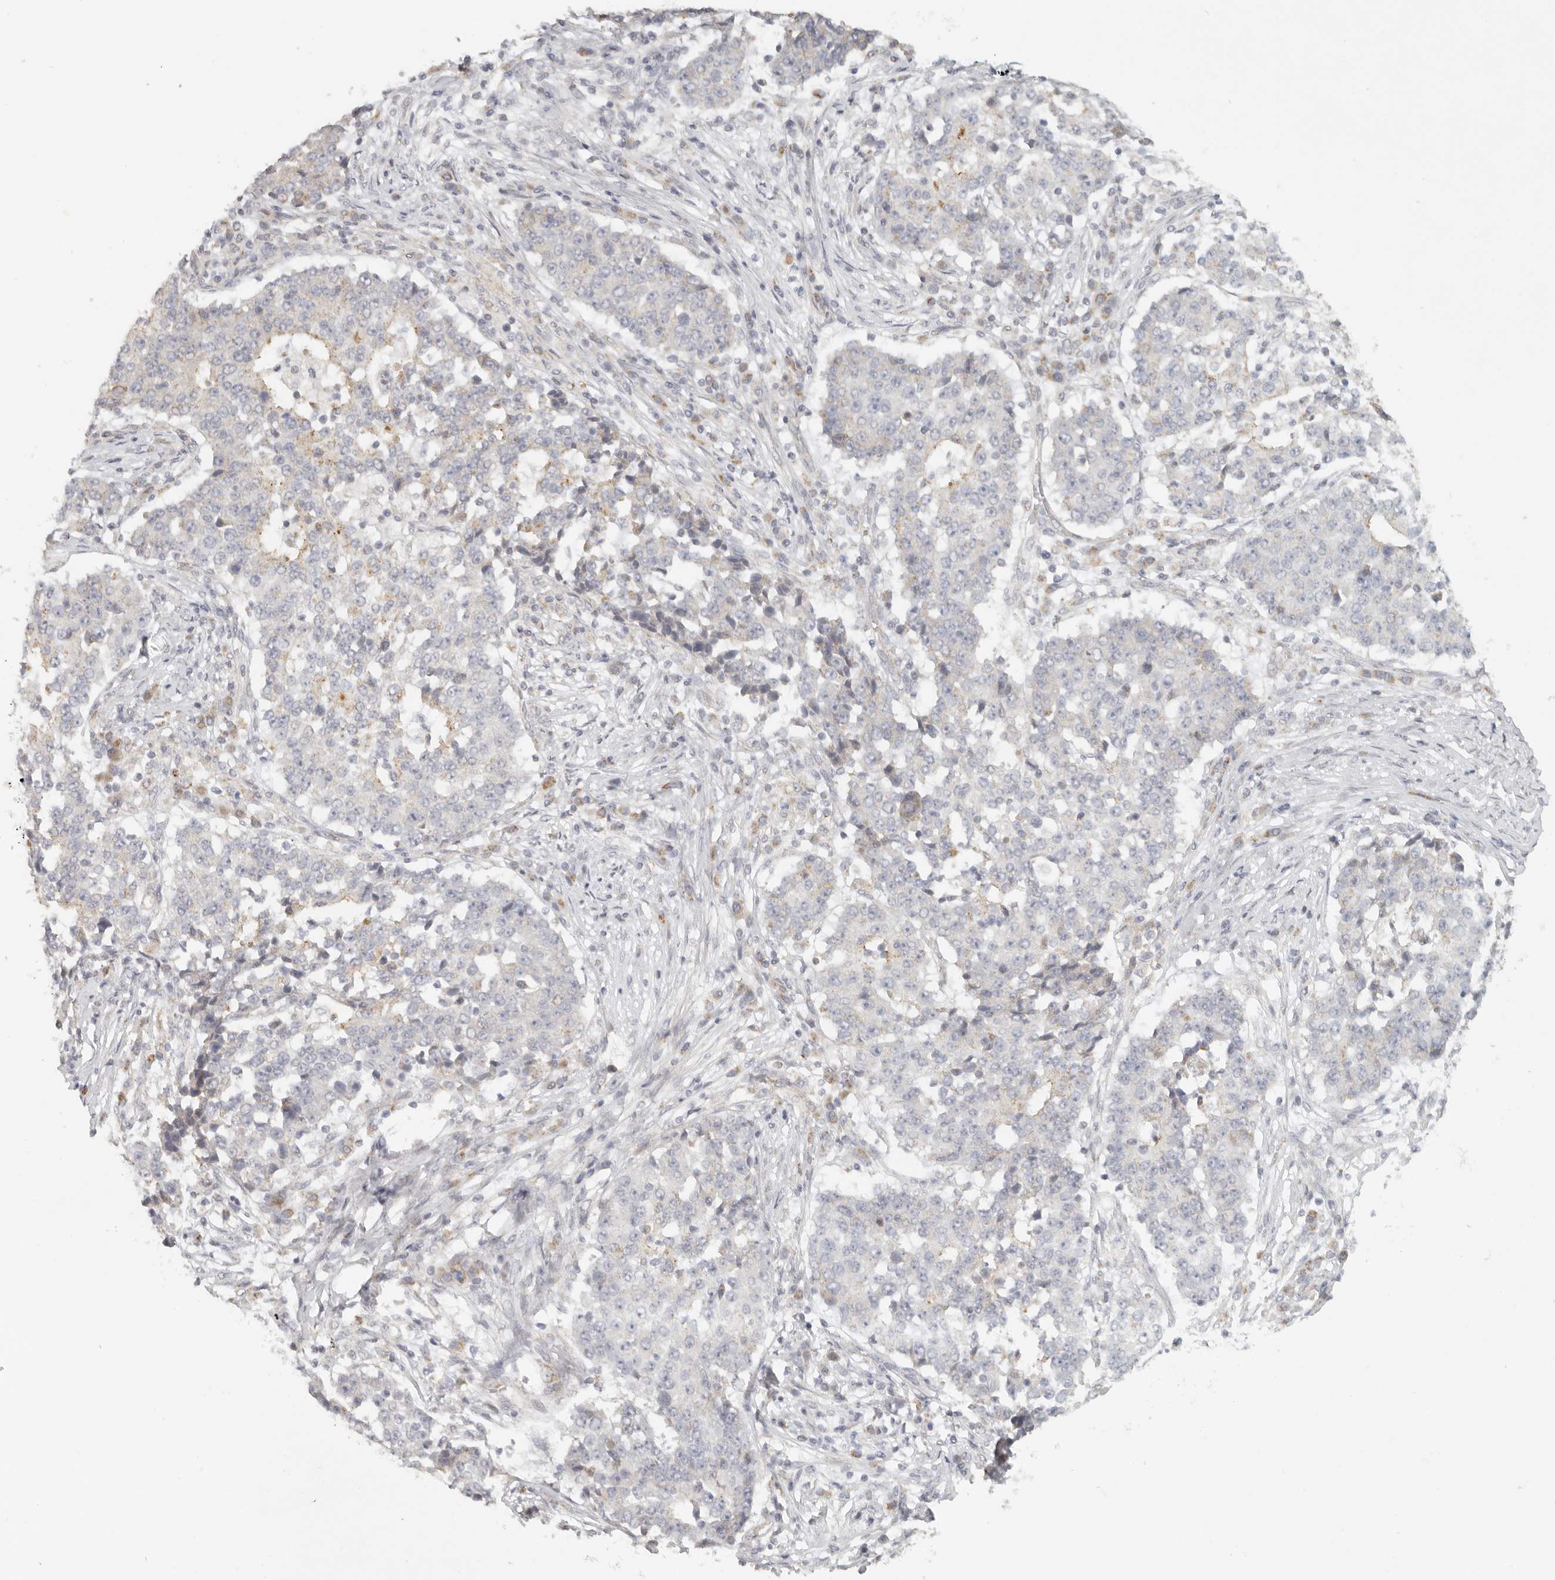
{"staining": {"intensity": "negative", "quantity": "none", "location": "none"}, "tissue": "stomach cancer", "cell_type": "Tumor cells", "image_type": "cancer", "snomed": [{"axis": "morphology", "description": "Adenocarcinoma, NOS"}, {"axis": "topography", "description": "Stomach"}], "caption": "An image of human stomach cancer is negative for staining in tumor cells.", "gene": "KDF1", "patient": {"sex": "male", "age": 59}}